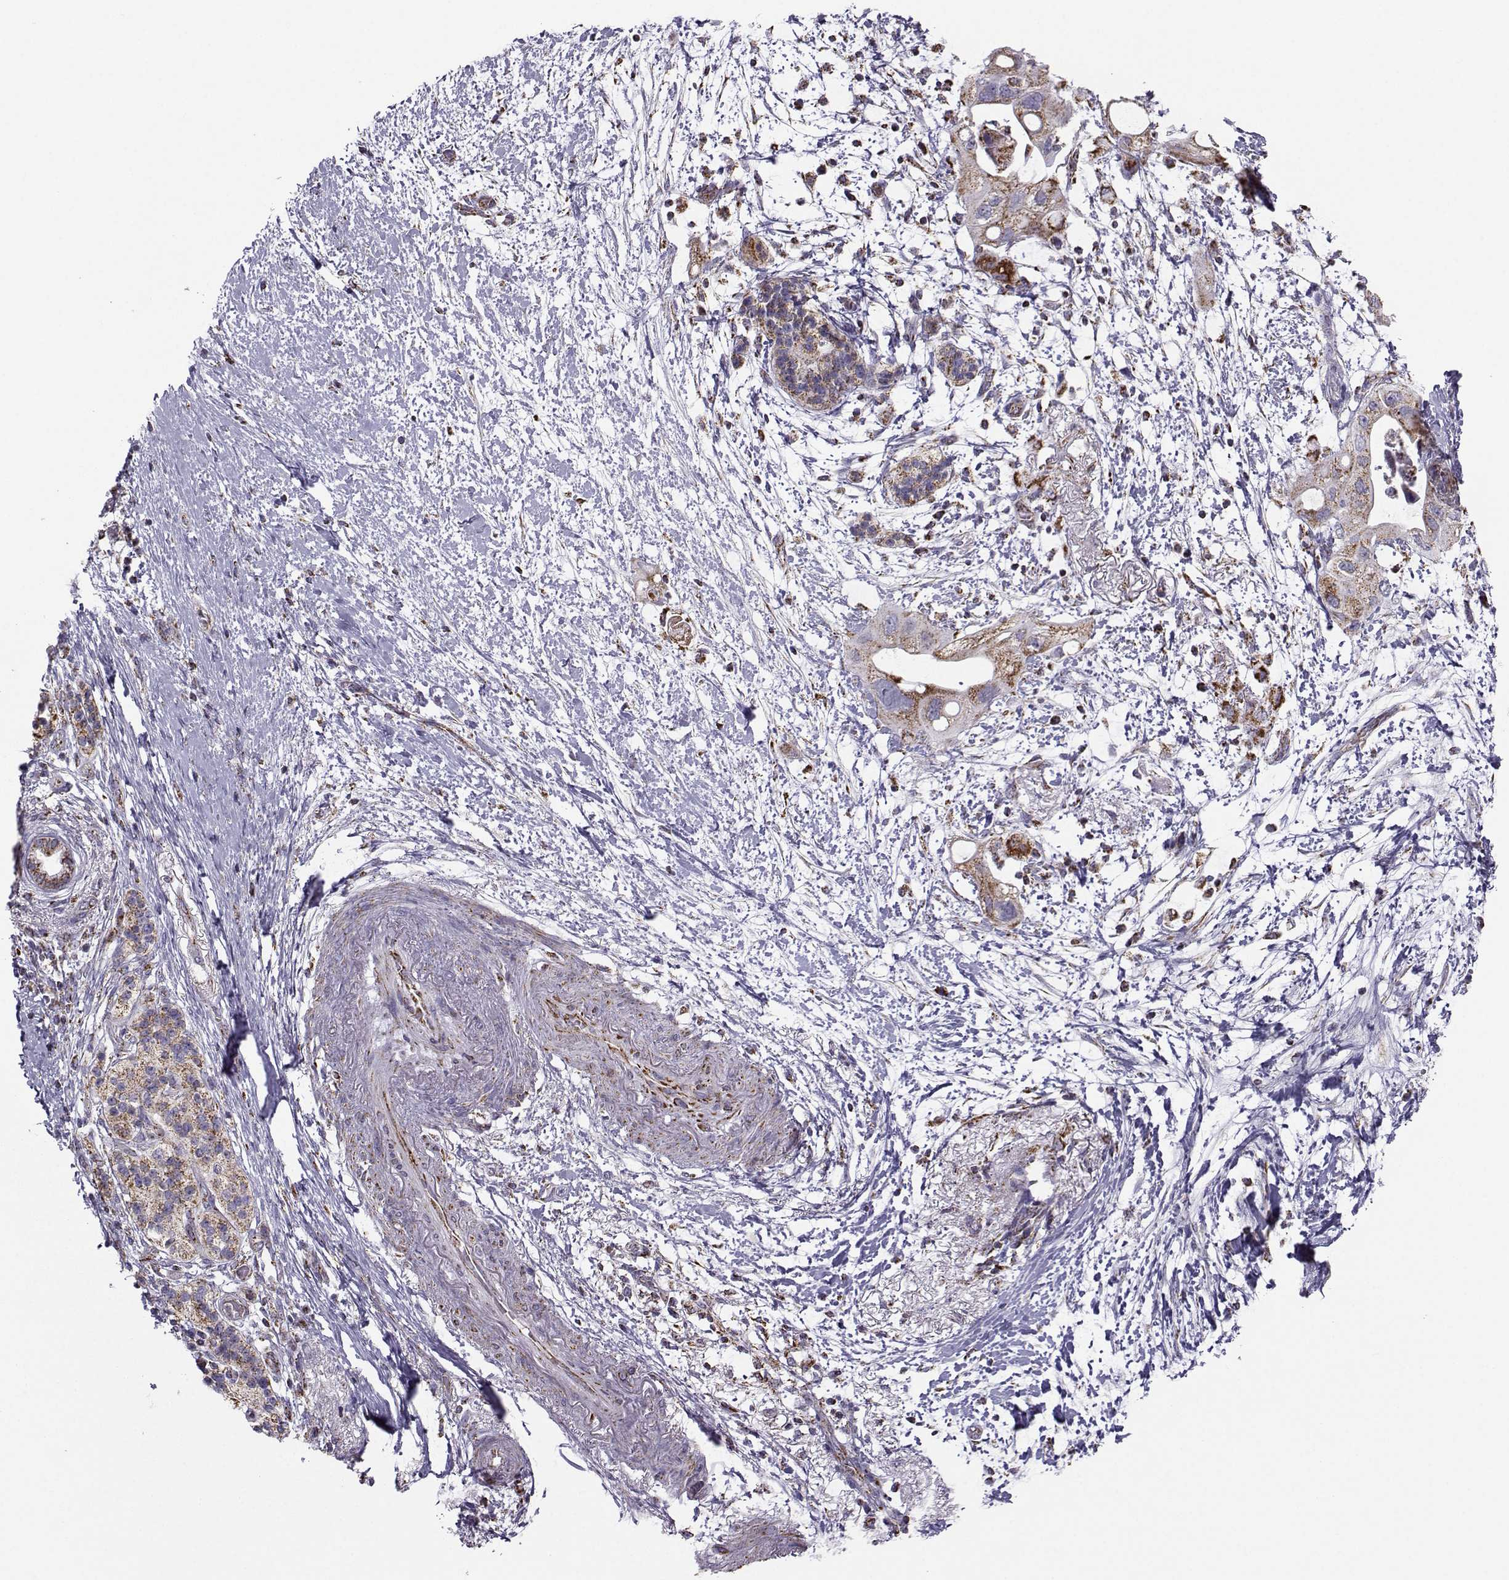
{"staining": {"intensity": "moderate", "quantity": "25%-75%", "location": "cytoplasmic/membranous"}, "tissue": "pancreatic cancer", "cell_type": "Tumor cells", "image_type": "cancer", "snomed": [{"axis": "morphology", "description": "Adenocarcinoma, NOS"}, {"axis": "topography", "description": "Pancreas"}], "caption": "Immunohistochemical staining of pancreatic adenocarcinoma exhibits medium levels of moderate cytoplasmic/membranous expression in about 25%-75% of tumor cells. (DAB (3,3'-diaminobenzidine) IHC, brown staining for protein, blue staining for nuclei).", "gene": "NECAB3", "patient": {"sex": "female", "age": 72}}